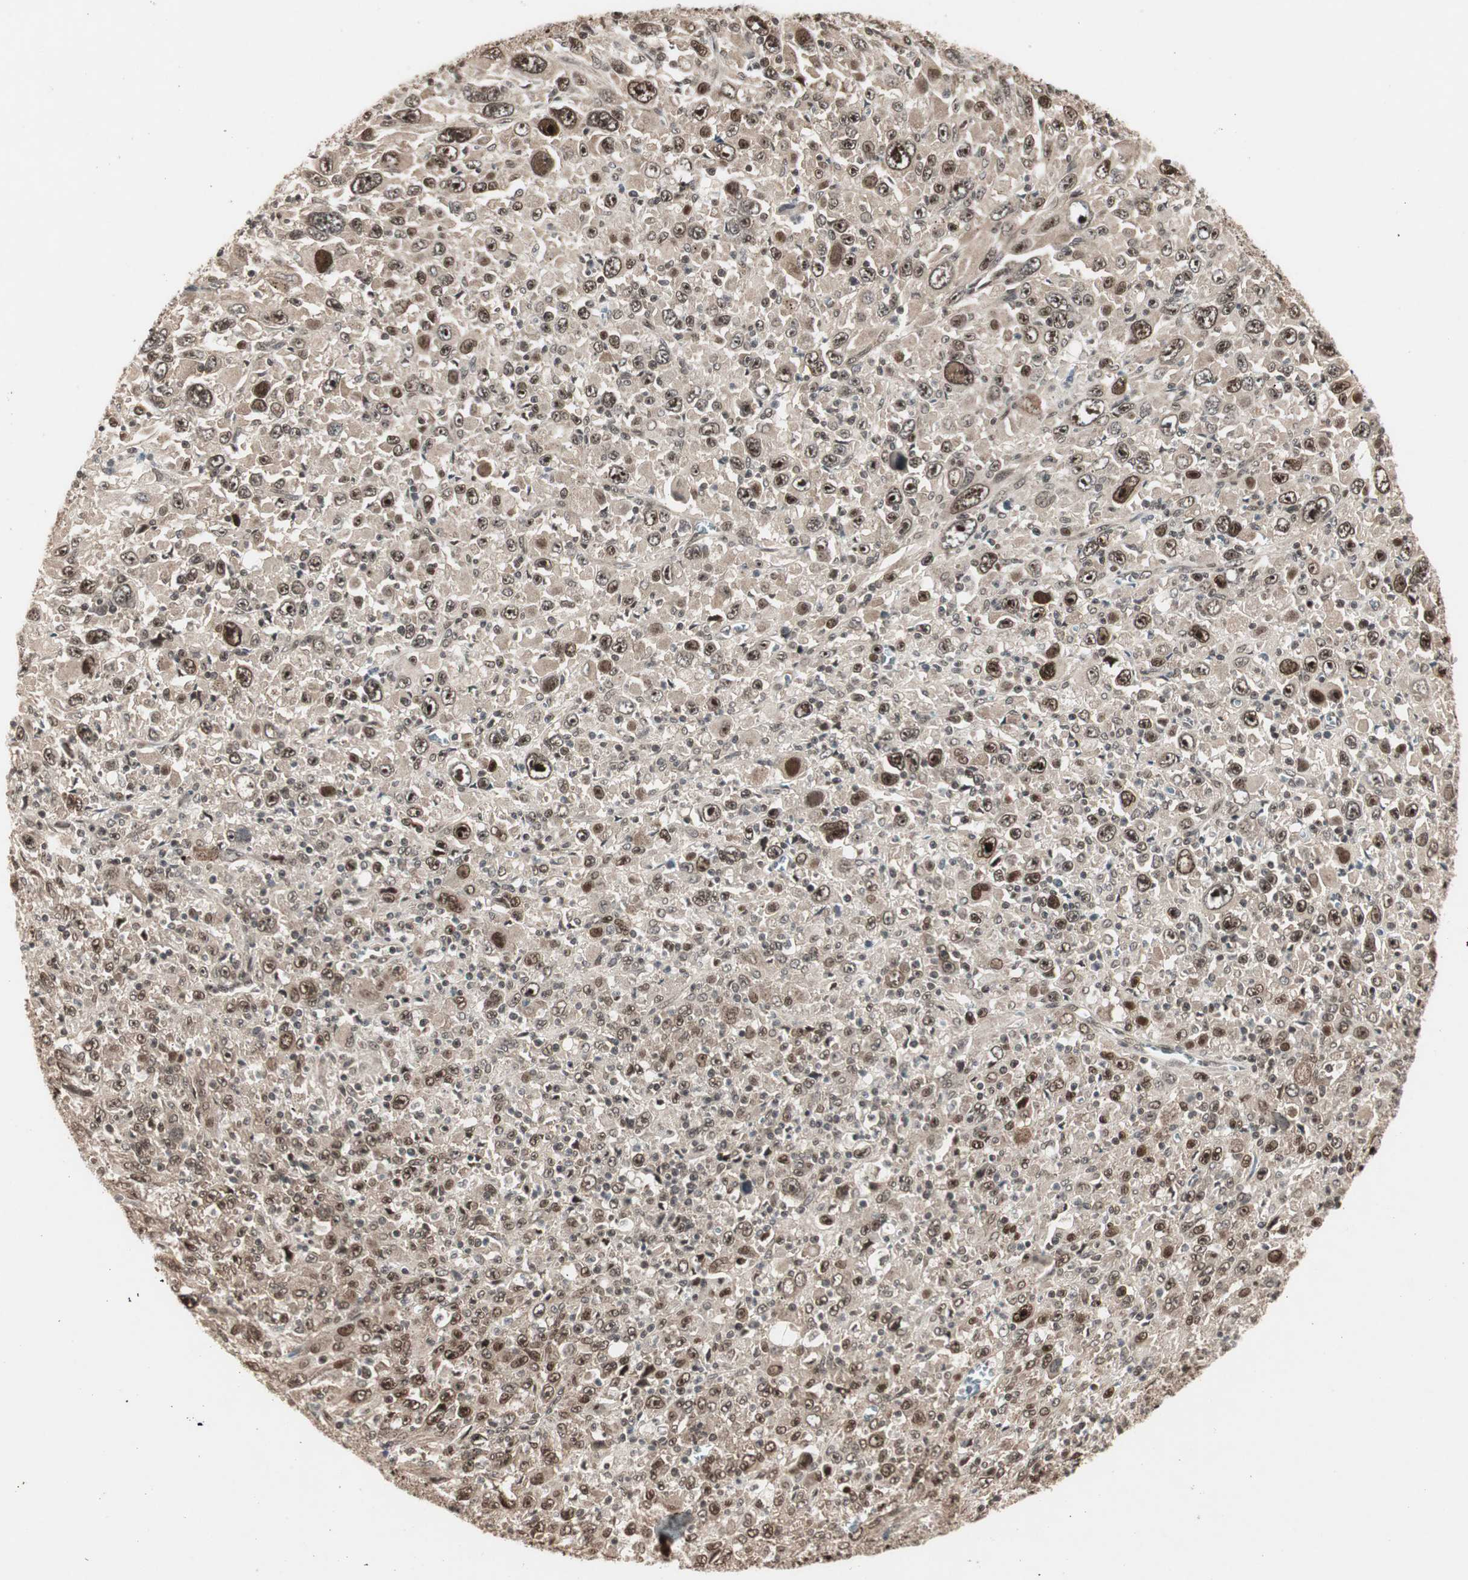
{"staining": {"intensity": "strong", "quantity": ">75%", "location": "nuclear"}, "tissue": "melanoma", "cell_type": "Tumor cells", "image_type": "cancer", "snomed": [{"axis": "morphology", "description": "Malignant melanoma, Metastatic site"}, {"axis": "topography", "description": "Skin"}], "caption": "Immunohistochemistry (IHC) photomicrograph of human melanoma stained for a protein (brown), which shows high levels of strong nuclear staining in approximately >75% of tumor cells.", "gene": "CSNK2B", "patient": {"sex": "female", "age": 56}}